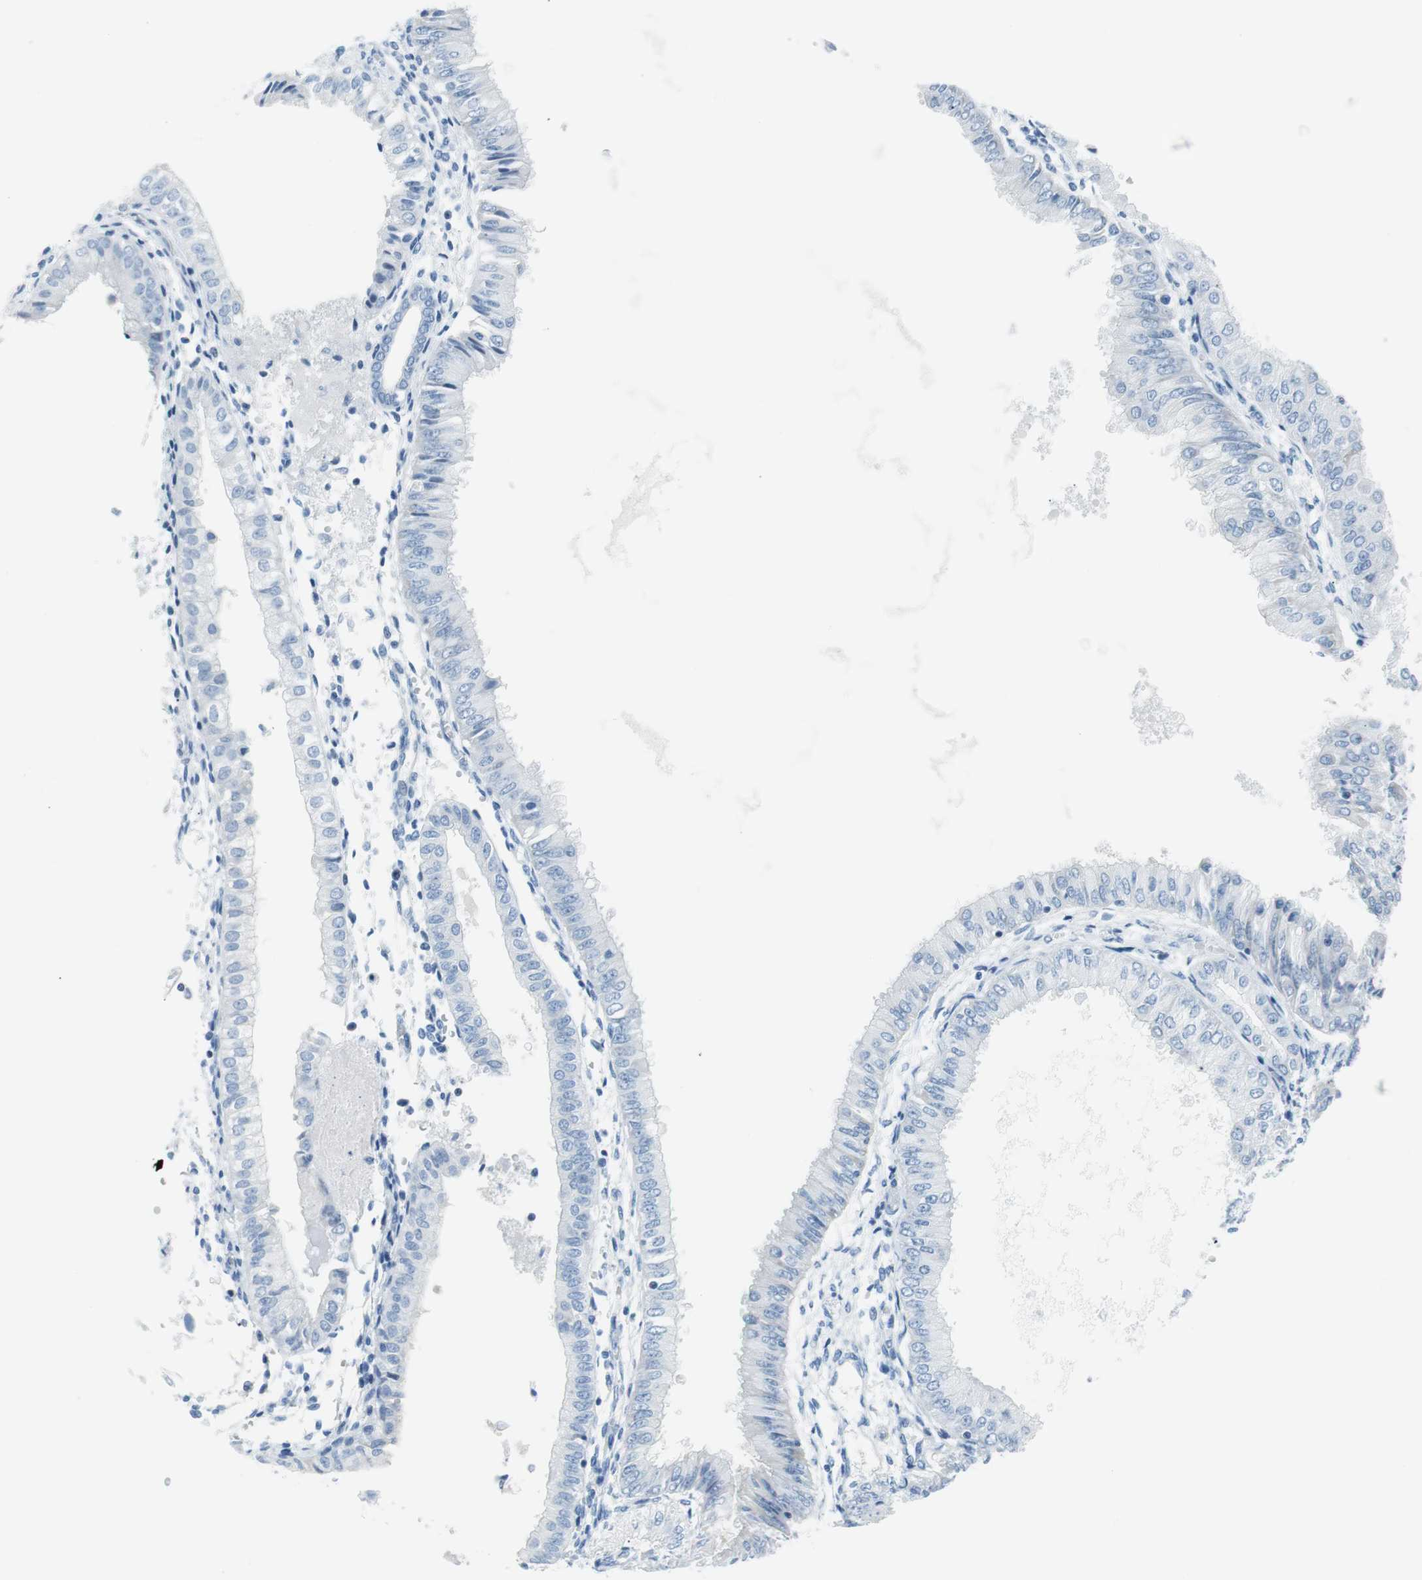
{"staining": {"intensity": "negative", "quantity": "none", "location": "none"}, "tissue": "endometrial cancer", "cell_type": "Tumor cells", "image_type": "cancer", "snomed": [{"axis": "morphology", "description": "Adenocarcinoma, NOS"}, {"axis": "topography", "description": "Endometrium"}], "caption": "Immunohistochemistry (IHC) of endometrial cancer reveals no staining in tumor cells.", "gene": "MYH1", "patient": {"sex": "female", "age": 53}}